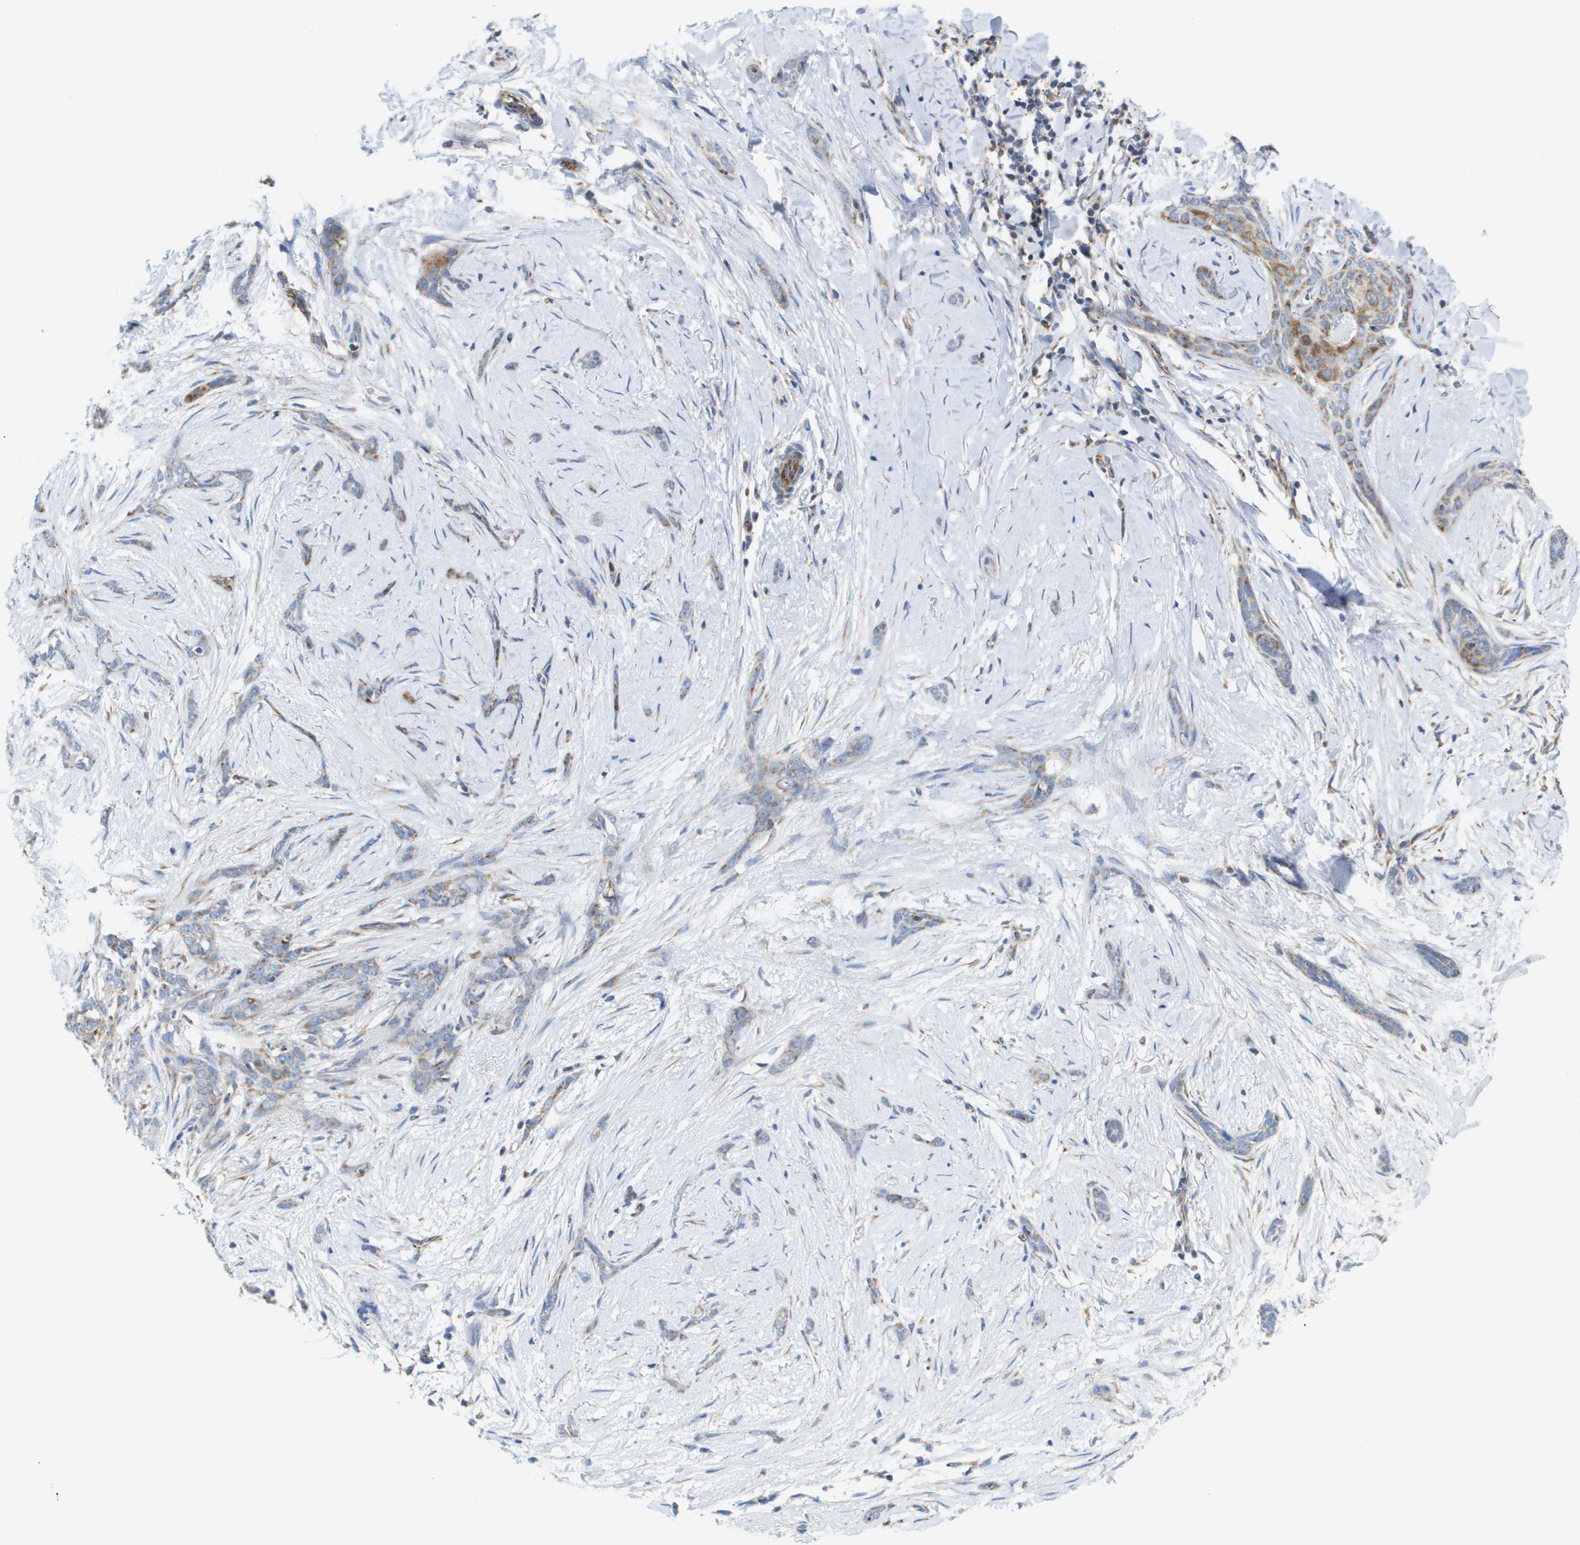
{"staining": {"intensity": "weak", "quantity": "25%-75%", "location": "cytoplasmic/membranous"}, "tissue": "skin cancer", "cell_type": "Tumor cells", "image_type": "cancer", "snomed": [{"axis": "morphology", "description": "Basal cell carcinoma"}, {"axis": "morphology", "description": "Adnexal tumor, benign"}, {"axis": "topography", "description": "Skin"}], "caption": "This histopathology image reveals immunohistochemistry (IHC) staining of skin basal cell carcinoma, with low weak cytoplasmic/membranous expression in about 25%-75% of tumor cells.", "gene": "FIS1", "patient": {"sex": "female", "age": 42}}